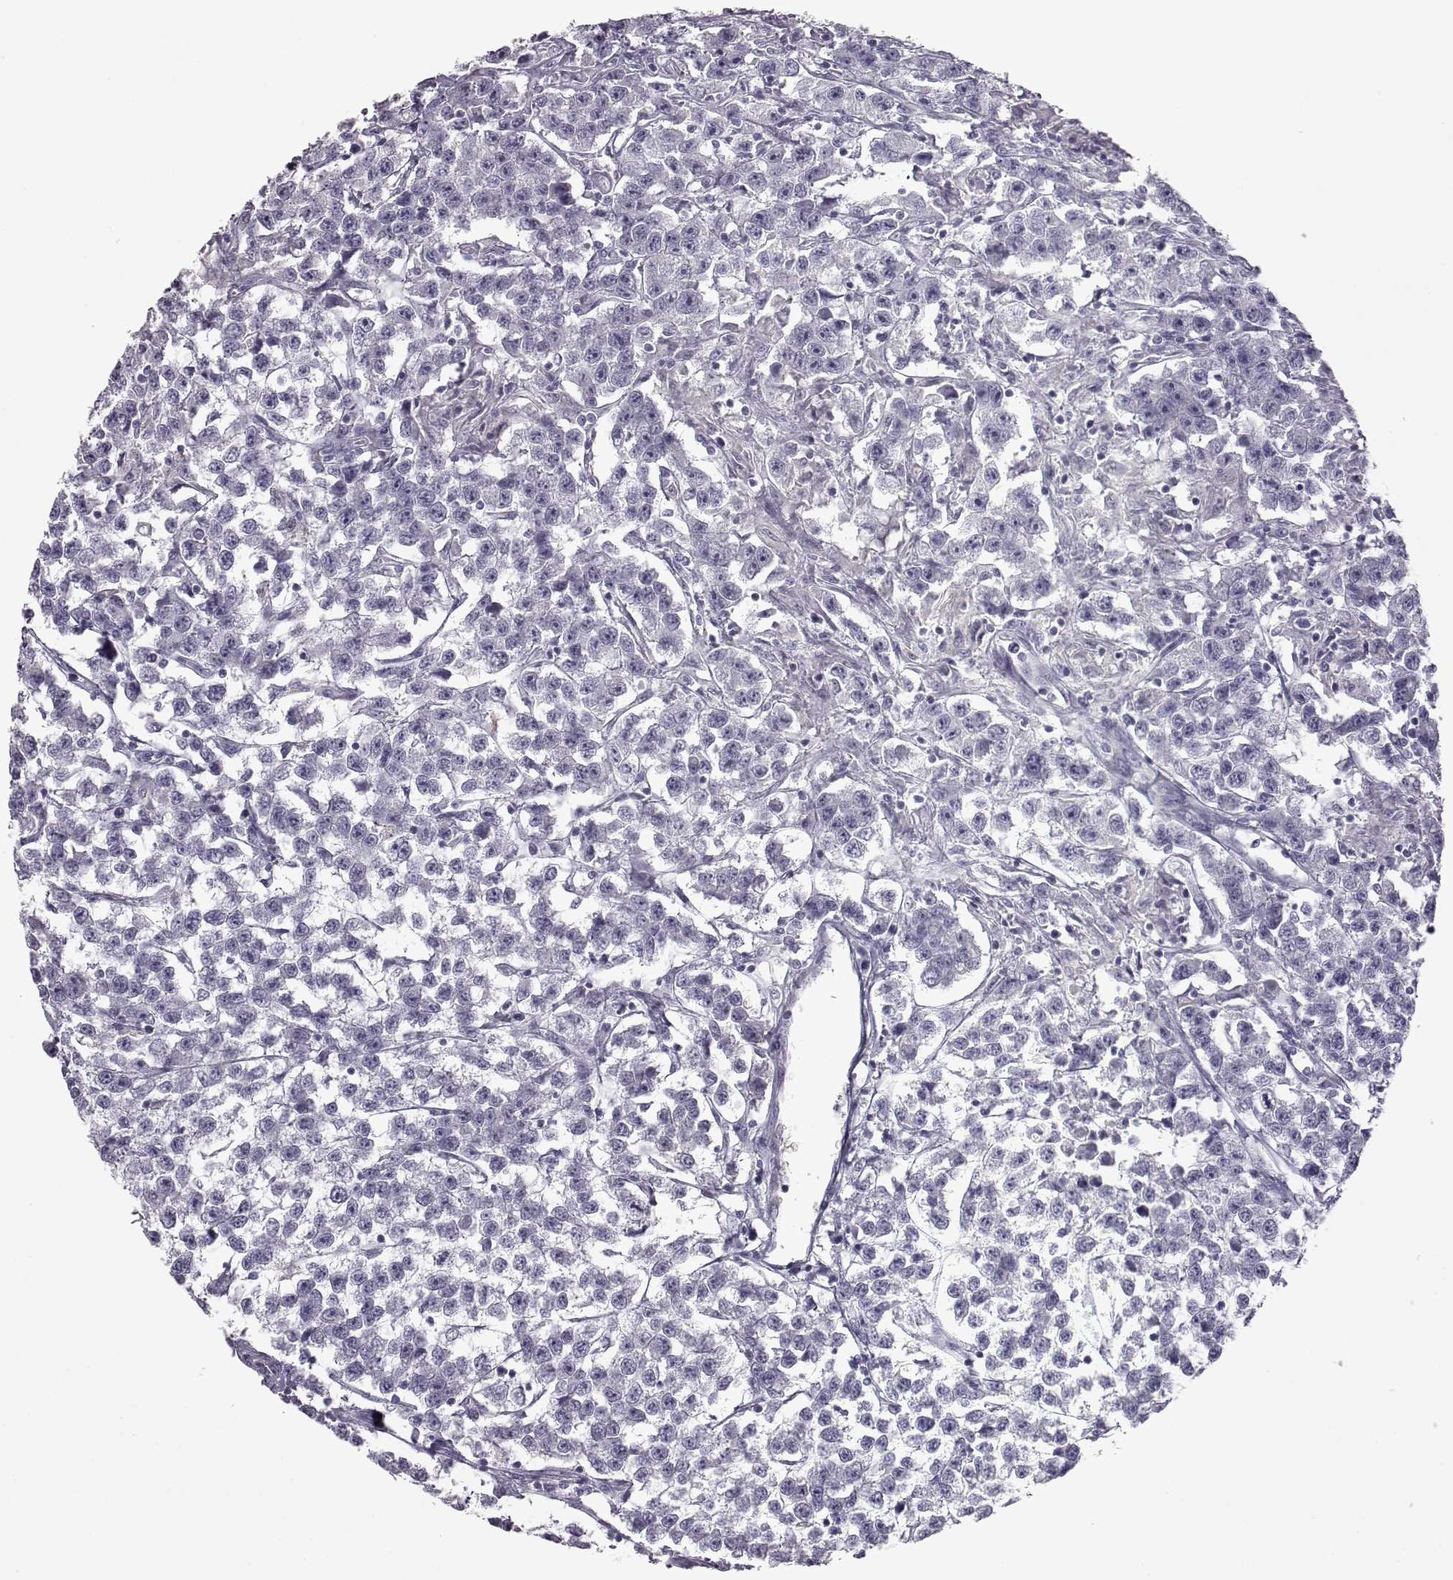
{"staining": {"intensity": "negative", "quantity": "none", "location": "none"}, "tissue": "testis cancer", "cell_type": "Tumor cells", "image_type": "cancer", "snomed": [{"axis": "morphology", "description": "Seminoma, NOS"}, {"axis": "topography", "description": "Testis"}], "caption": "High magnification brightfield microscopy of testis cancer stained with DAB (brown) and counterstained with hematoxylin (blue): tumor cells show no significant expression. (Brightfield microscopy of DAB immunohistochemistry (IHC) at high magnification).", "gene": "PRR9", "patient": {"sex": "male", "age": 59}}